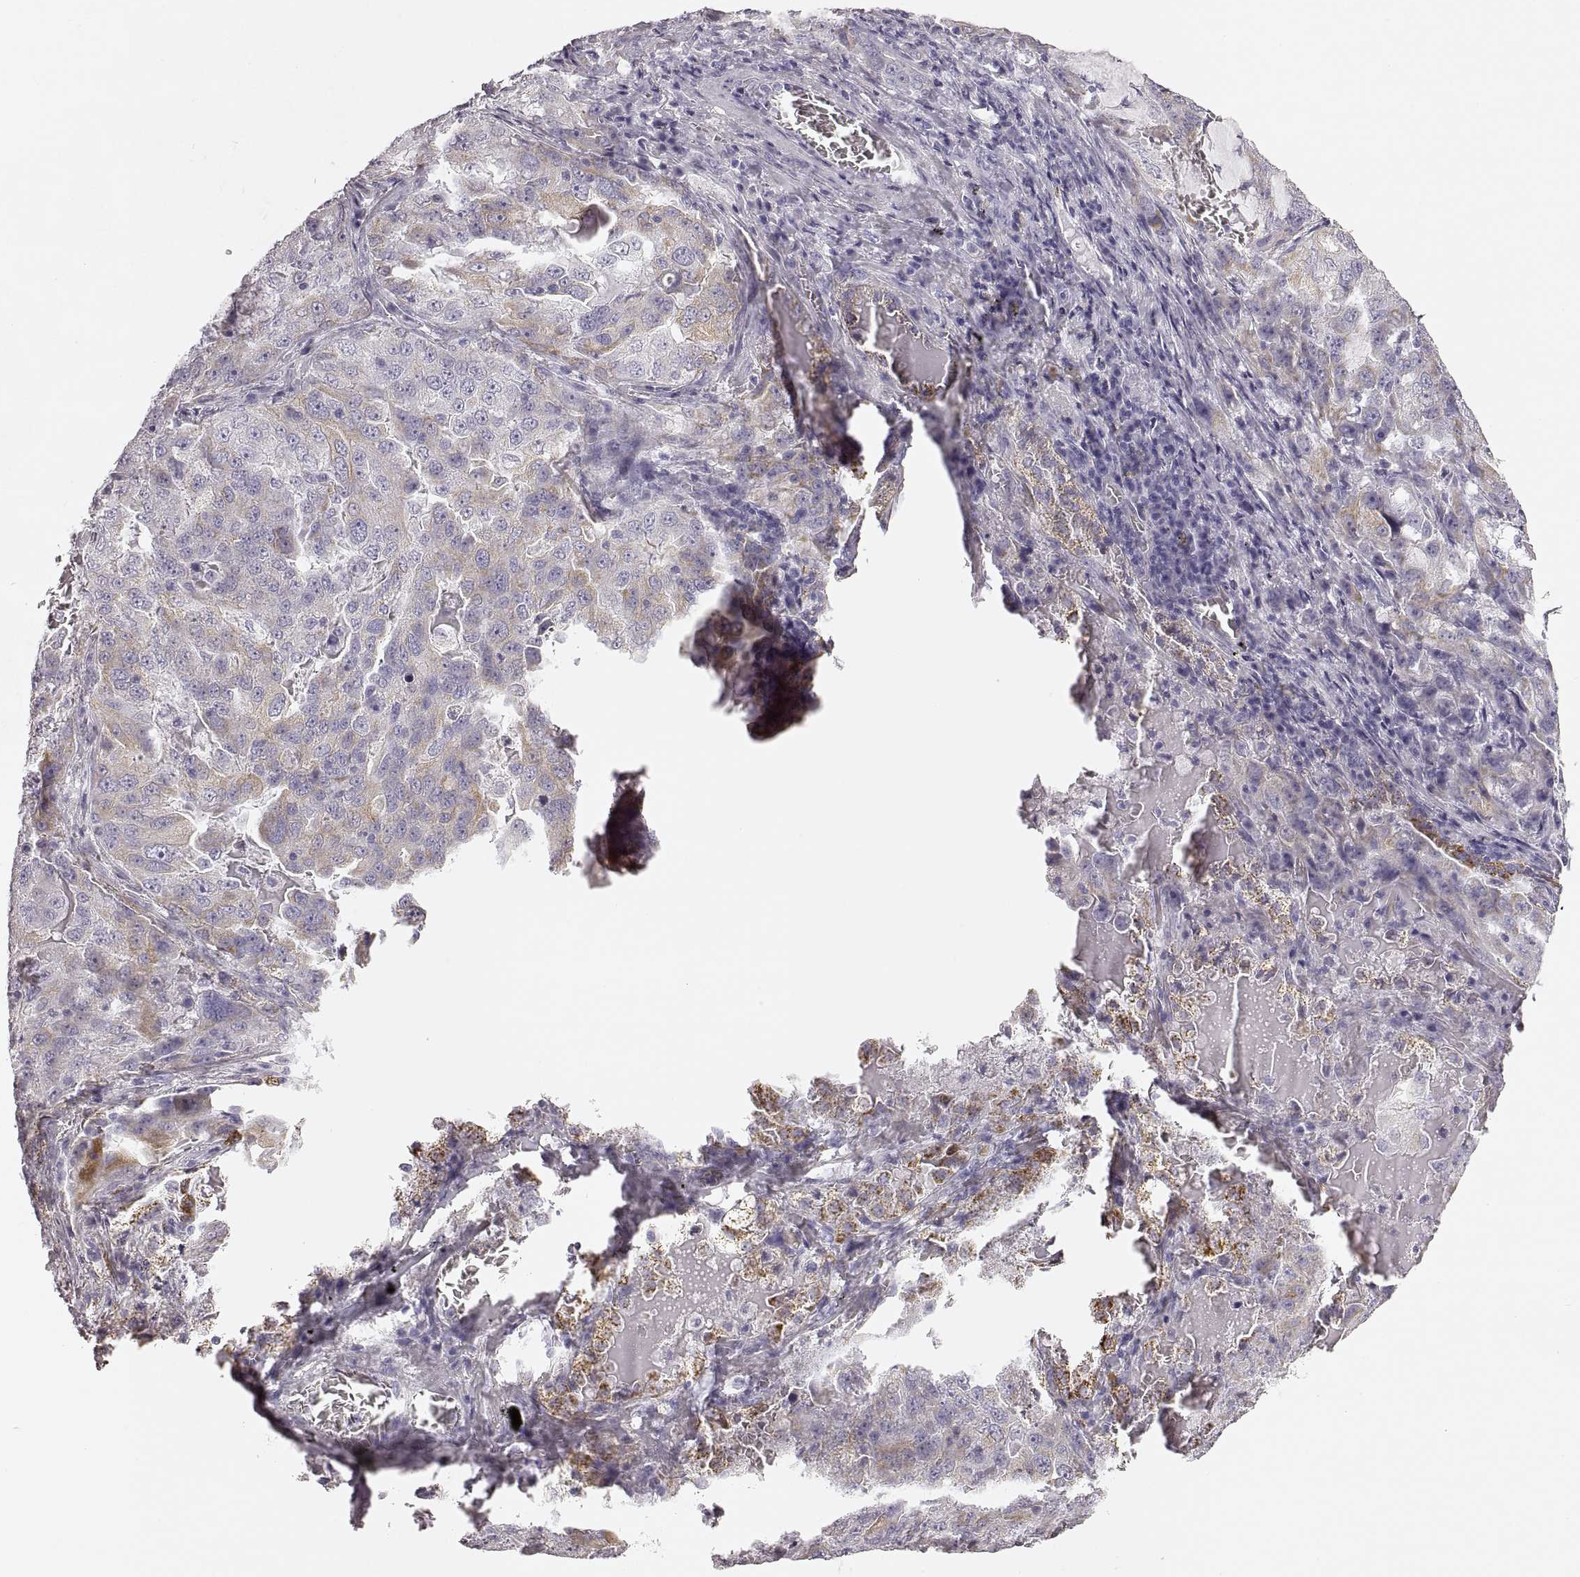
{"staining": {"intensity": "weak", "quantity": "25%-75%", "location": "cytoplasmic/membranous"}, "tissue": "lung cancer", "cell_type": "Tumor cells", "image_type": "cancer", "snomed": [{"axis": "morphology", "description": "Adenocarcinoma, NOS"}, {"axis": "topography", "description": "Lung"}], "caption": "Lung cancer stained with a protein marker displays weak staining in tumor cells.", "gene": "RDH13", "patient": {"sex": "female", "age": 61}}